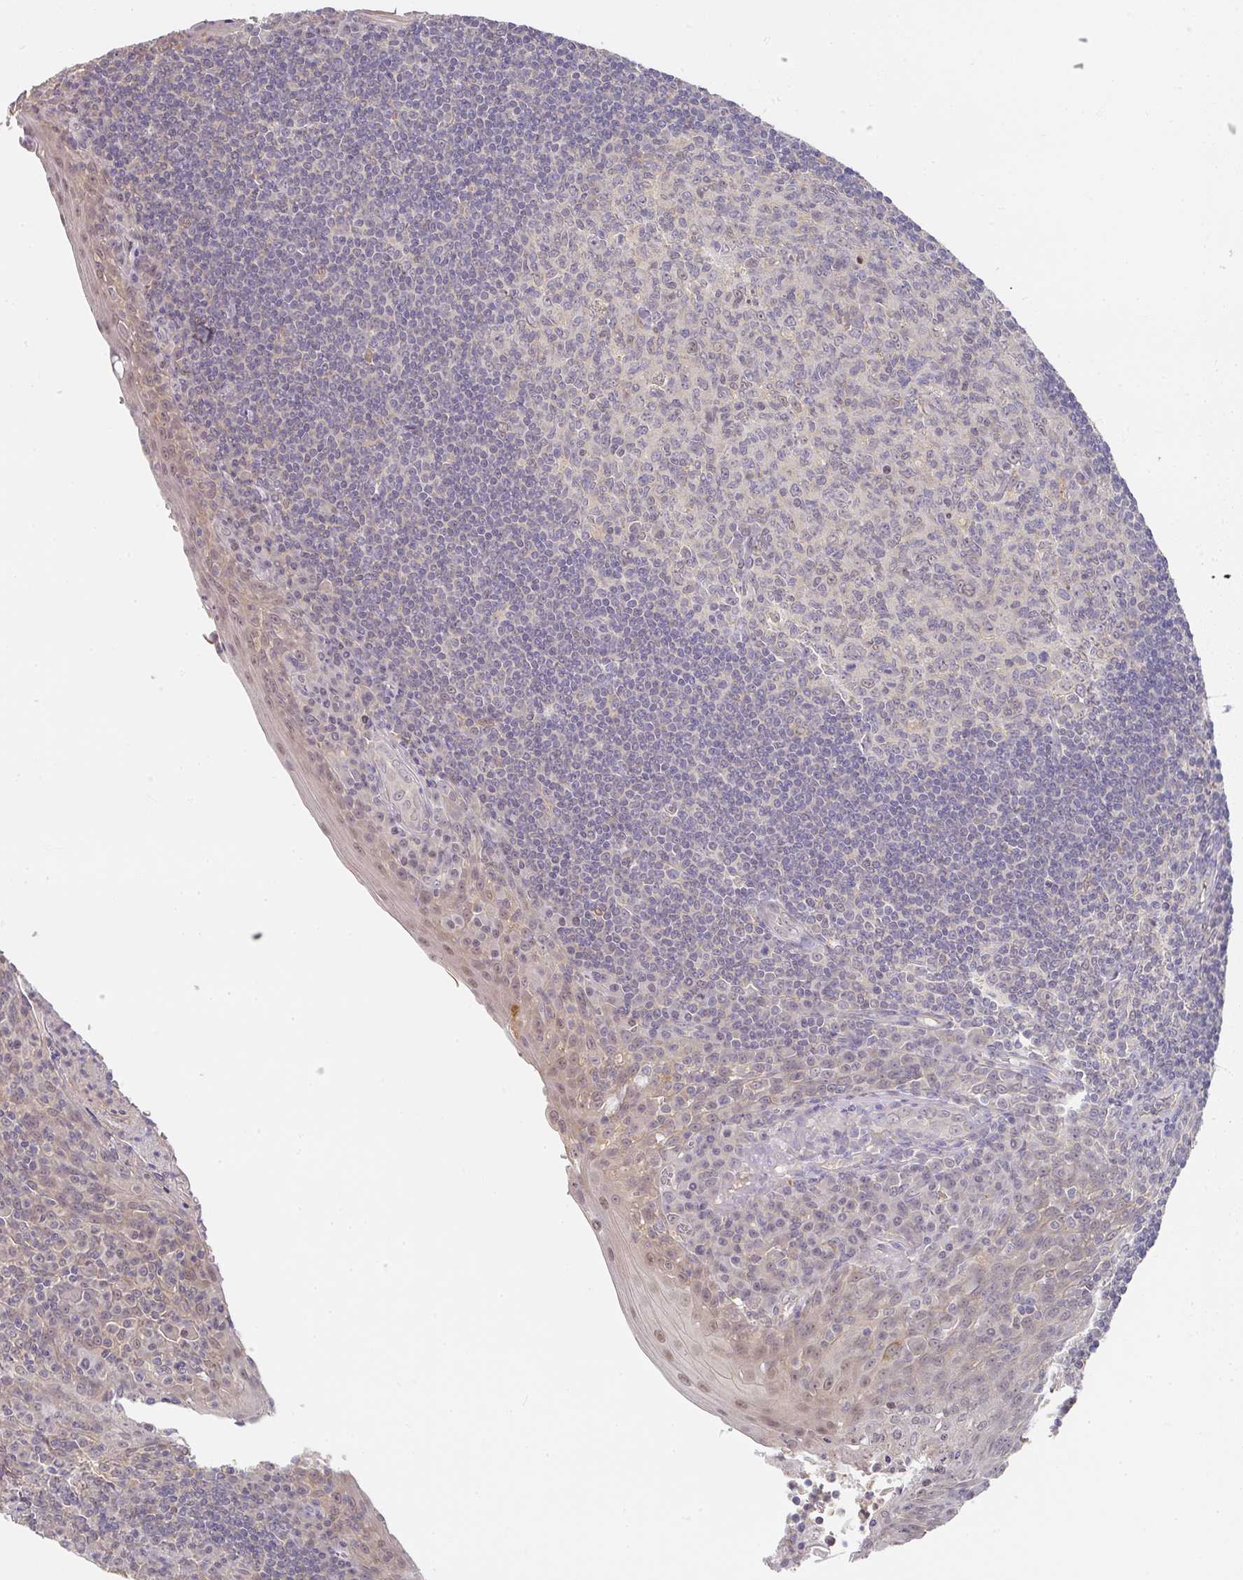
{"staining": {"intensity": "weak", "quantity": "25%-75%", "location": "nuclear"}, "tissue": "tonsil", "cell_type": "Germinal center cells", "image_type": "normal", "snomed": [{"axis": "morphology", "description": "Normal tissue, NOS"}, {"axis": "topography", "description": "Tonsil"}], "caption": "This is an image of immunohistochemistry staining of normal tonsil, which shows weak staining in the nuclear of germinal center cells.", "gene": "FOXN4", "patient": {"sex": "male", "age": 27}}